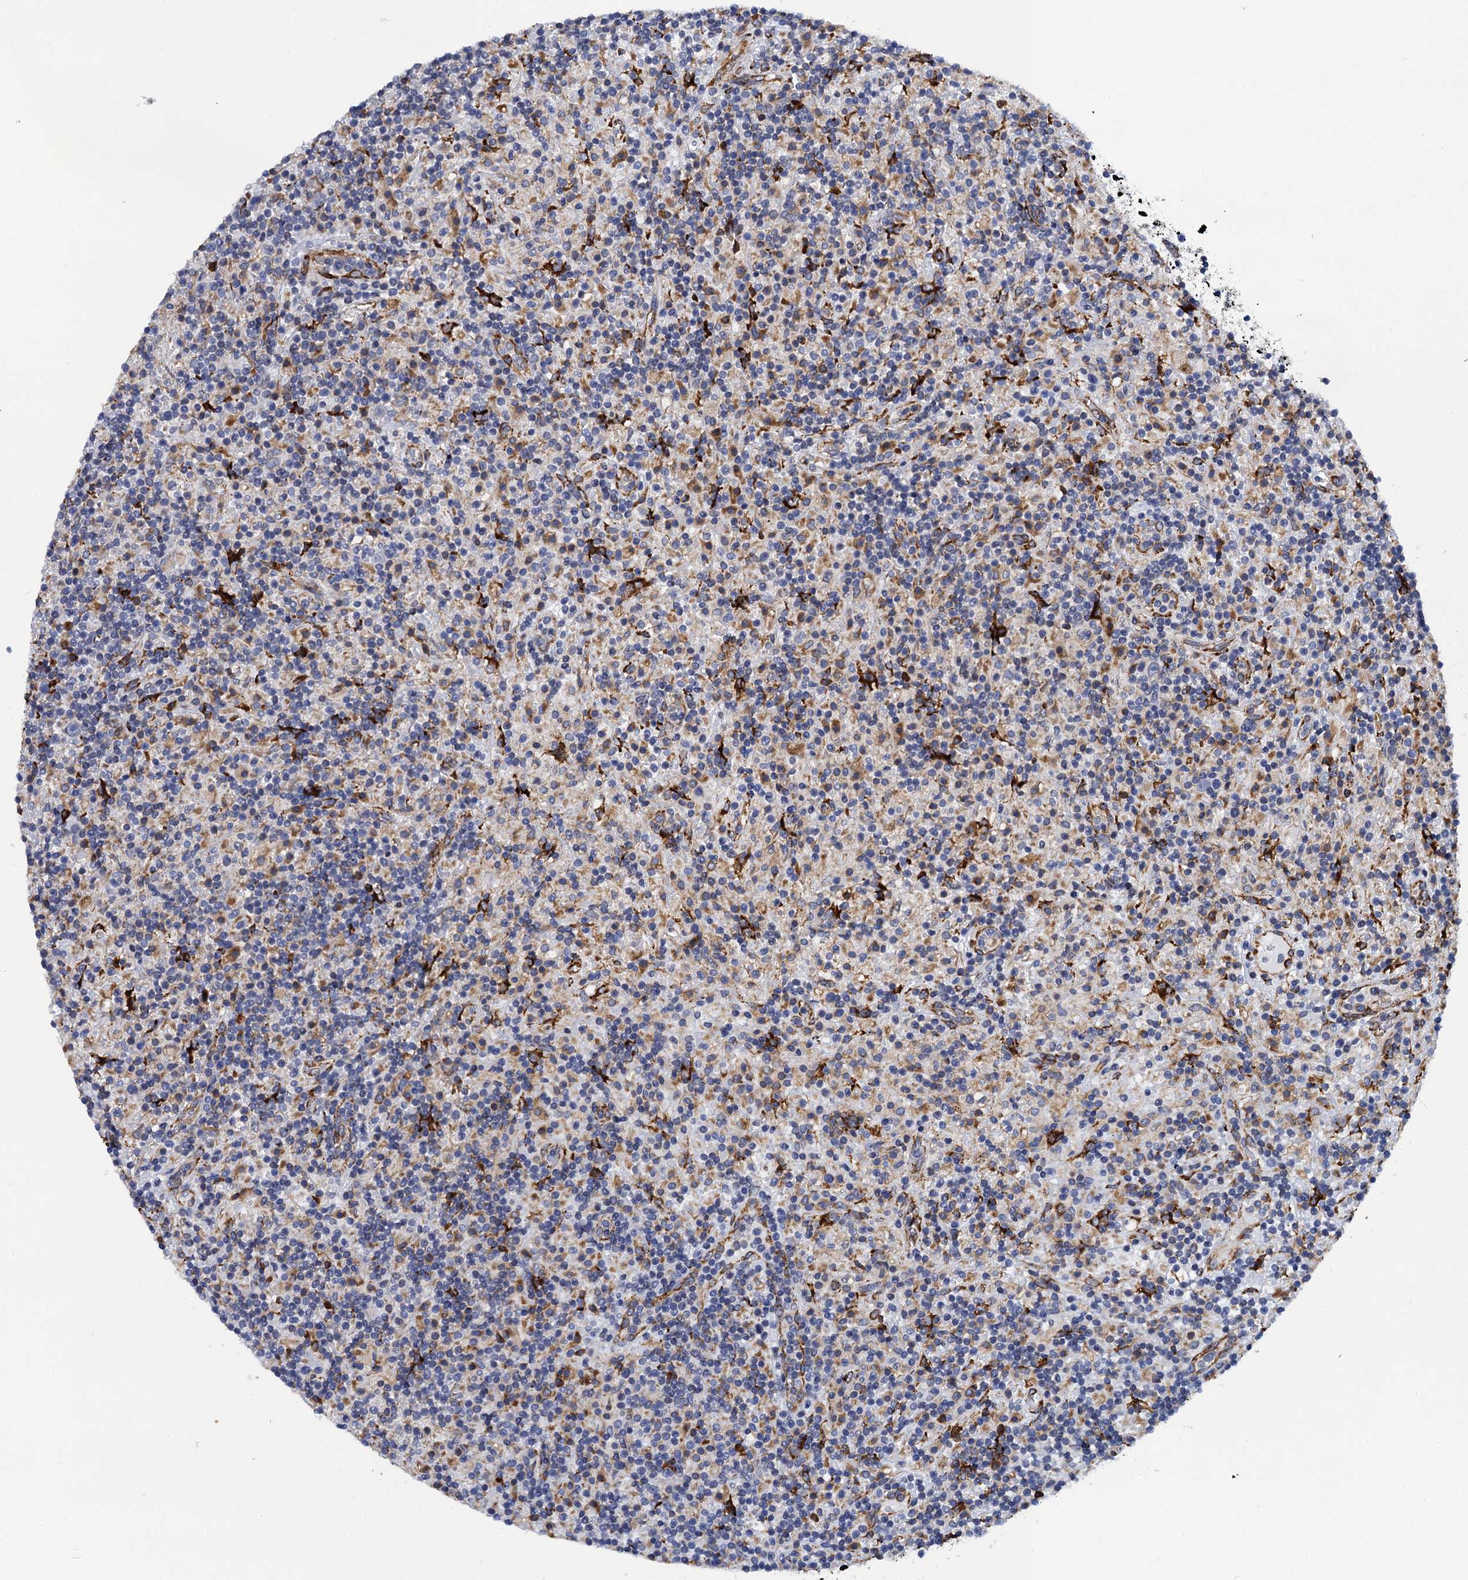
{"staining": {"intensity": "negative", "quantity": "none", "location": "none"}, "tissue": "lymphoma", "cell_type": "Tumor cells", "image_type": "cancer", "snomed": [{"axis": "morphology", "description": "Hodgkin's disease, NOS"}, {"axis": "topography", "description": "Lymph node"}], "caption": "The histopathology image displays no staining of tumor cells in lymphoma.", "gene": "POGLUT3", "patient": {"sex": "male", "age": 70}}